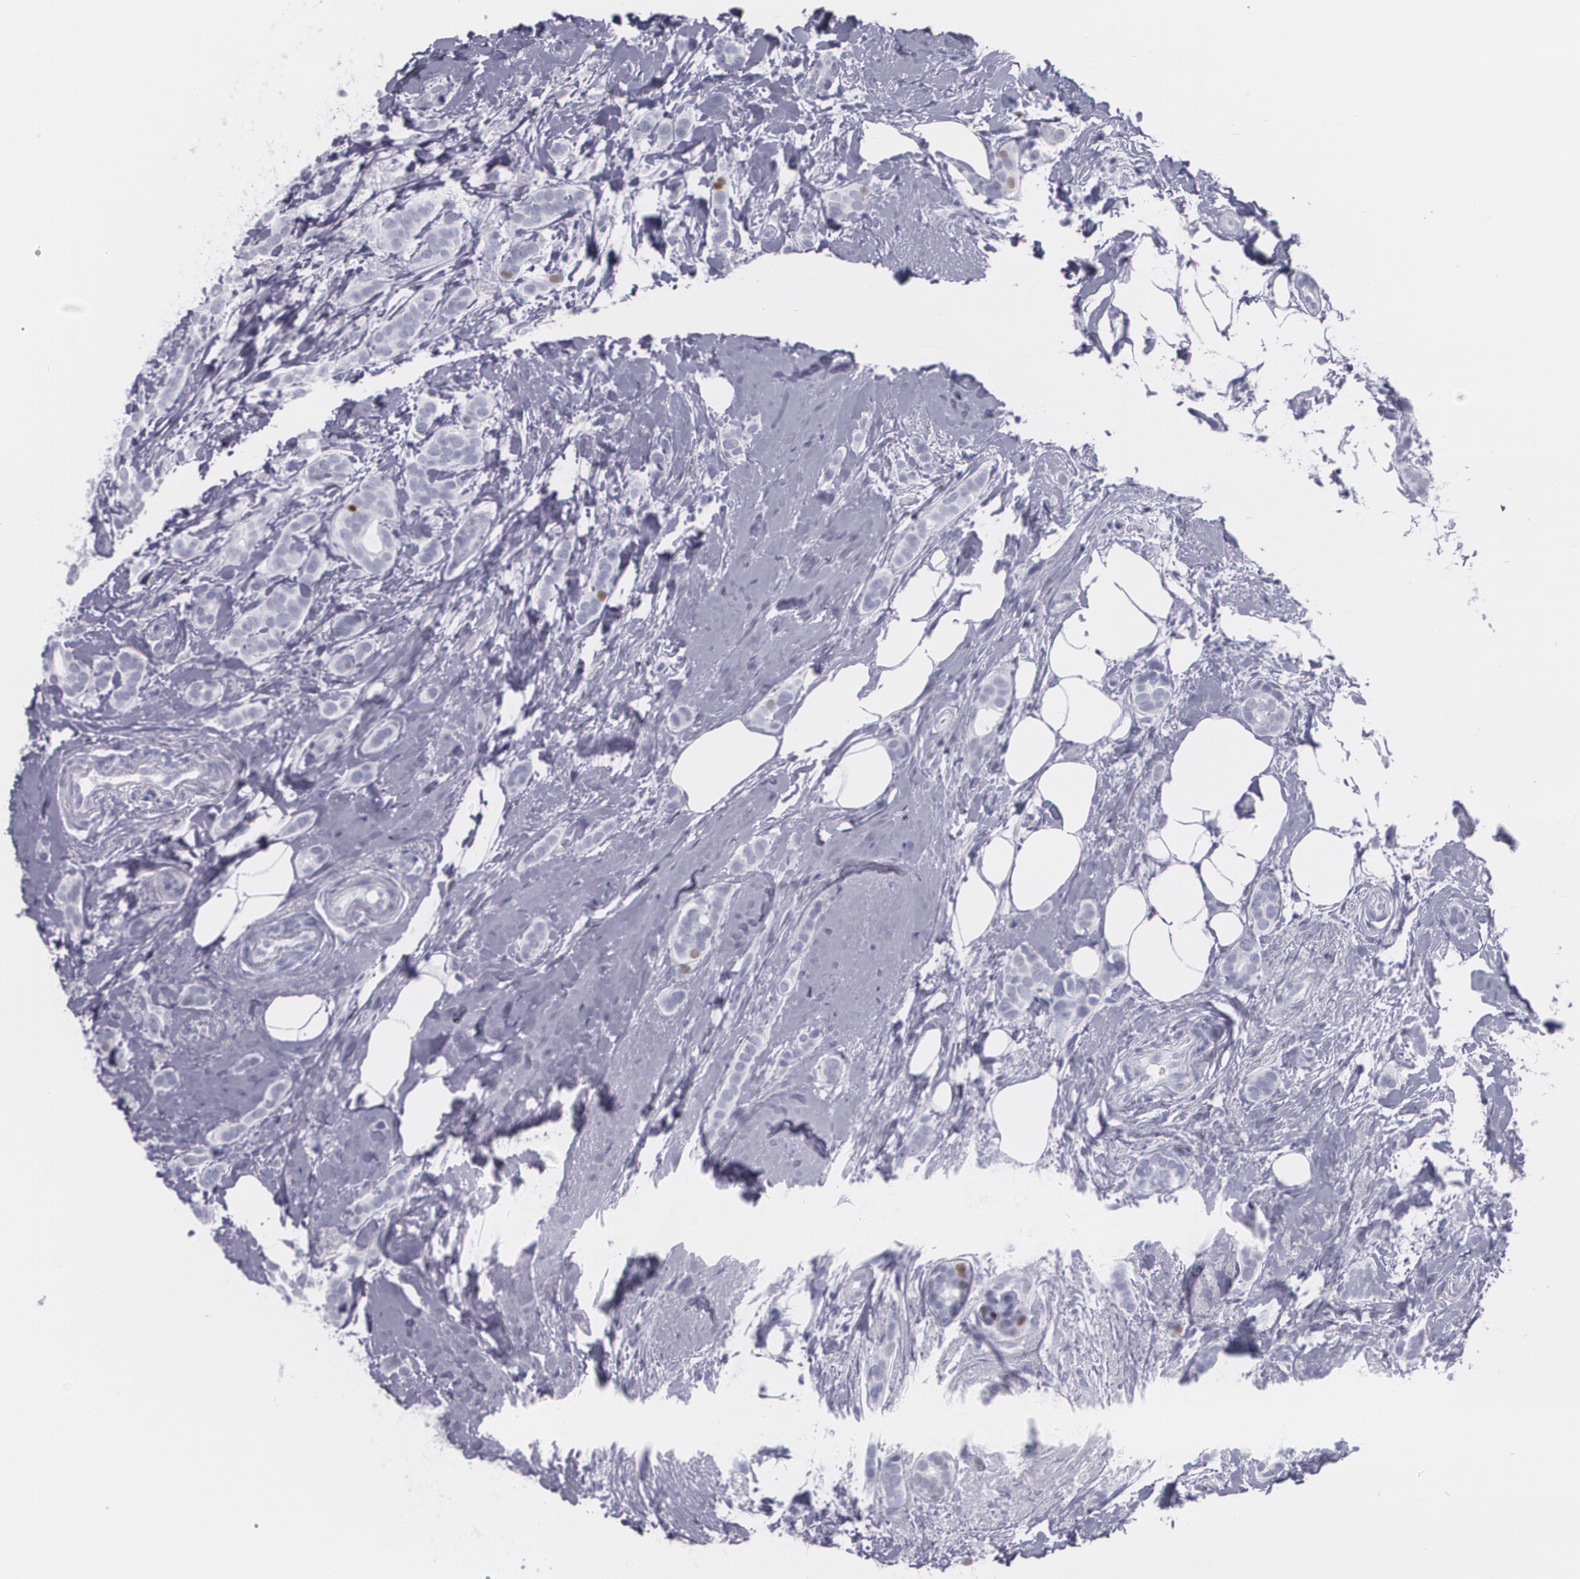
{"staining": {"intensity": "negative", "quantity": "none", "location": "none"}, "tissue": "breast cancer", "cell_type": "Tumor cells", "image_type": "cancer", "snomed": [{"axis": "morphology", "description": "Duct carcinoma"}, {"axis": "topography", "description": "Breast"}], "caption": "Breast cancer (intraductal carcinoma) was stained to show a protein in brown. There is no significant expression in tumor cells.", "gene": "TP53", "patient": {"sex": "female", "age": 54}}